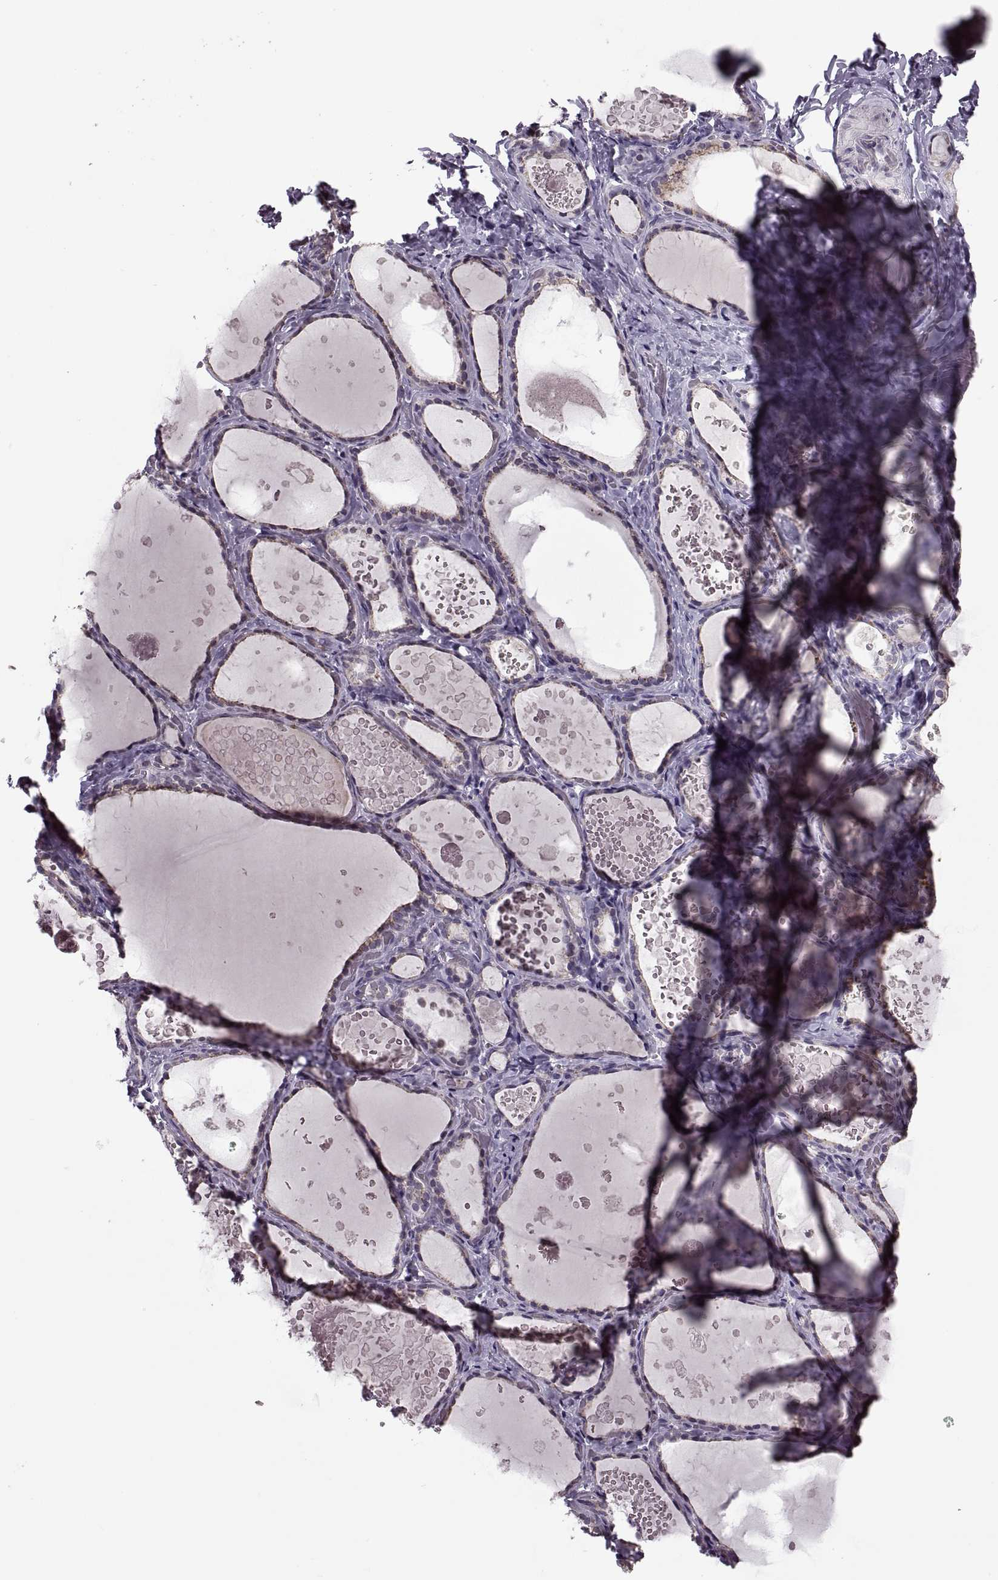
{"staining": {"intensity": "negative", "quantity": "none", "location": "none"}, "tissue": "thyroid gland", "cell_type": "Glandular cells", "image_type": "normal", "snomed": [{"axis": "morphology", "description": "Normal tissue, NOS"}, {"axis": "topography", "description": "Thyroid gland"}], "caption": "This is an immunohistochemistry histopathology image of normal human thyroid gland. There is no expression in glandular cells.", "gene": "PRSS37", "patient": {"sex": "female", "age": 56}}